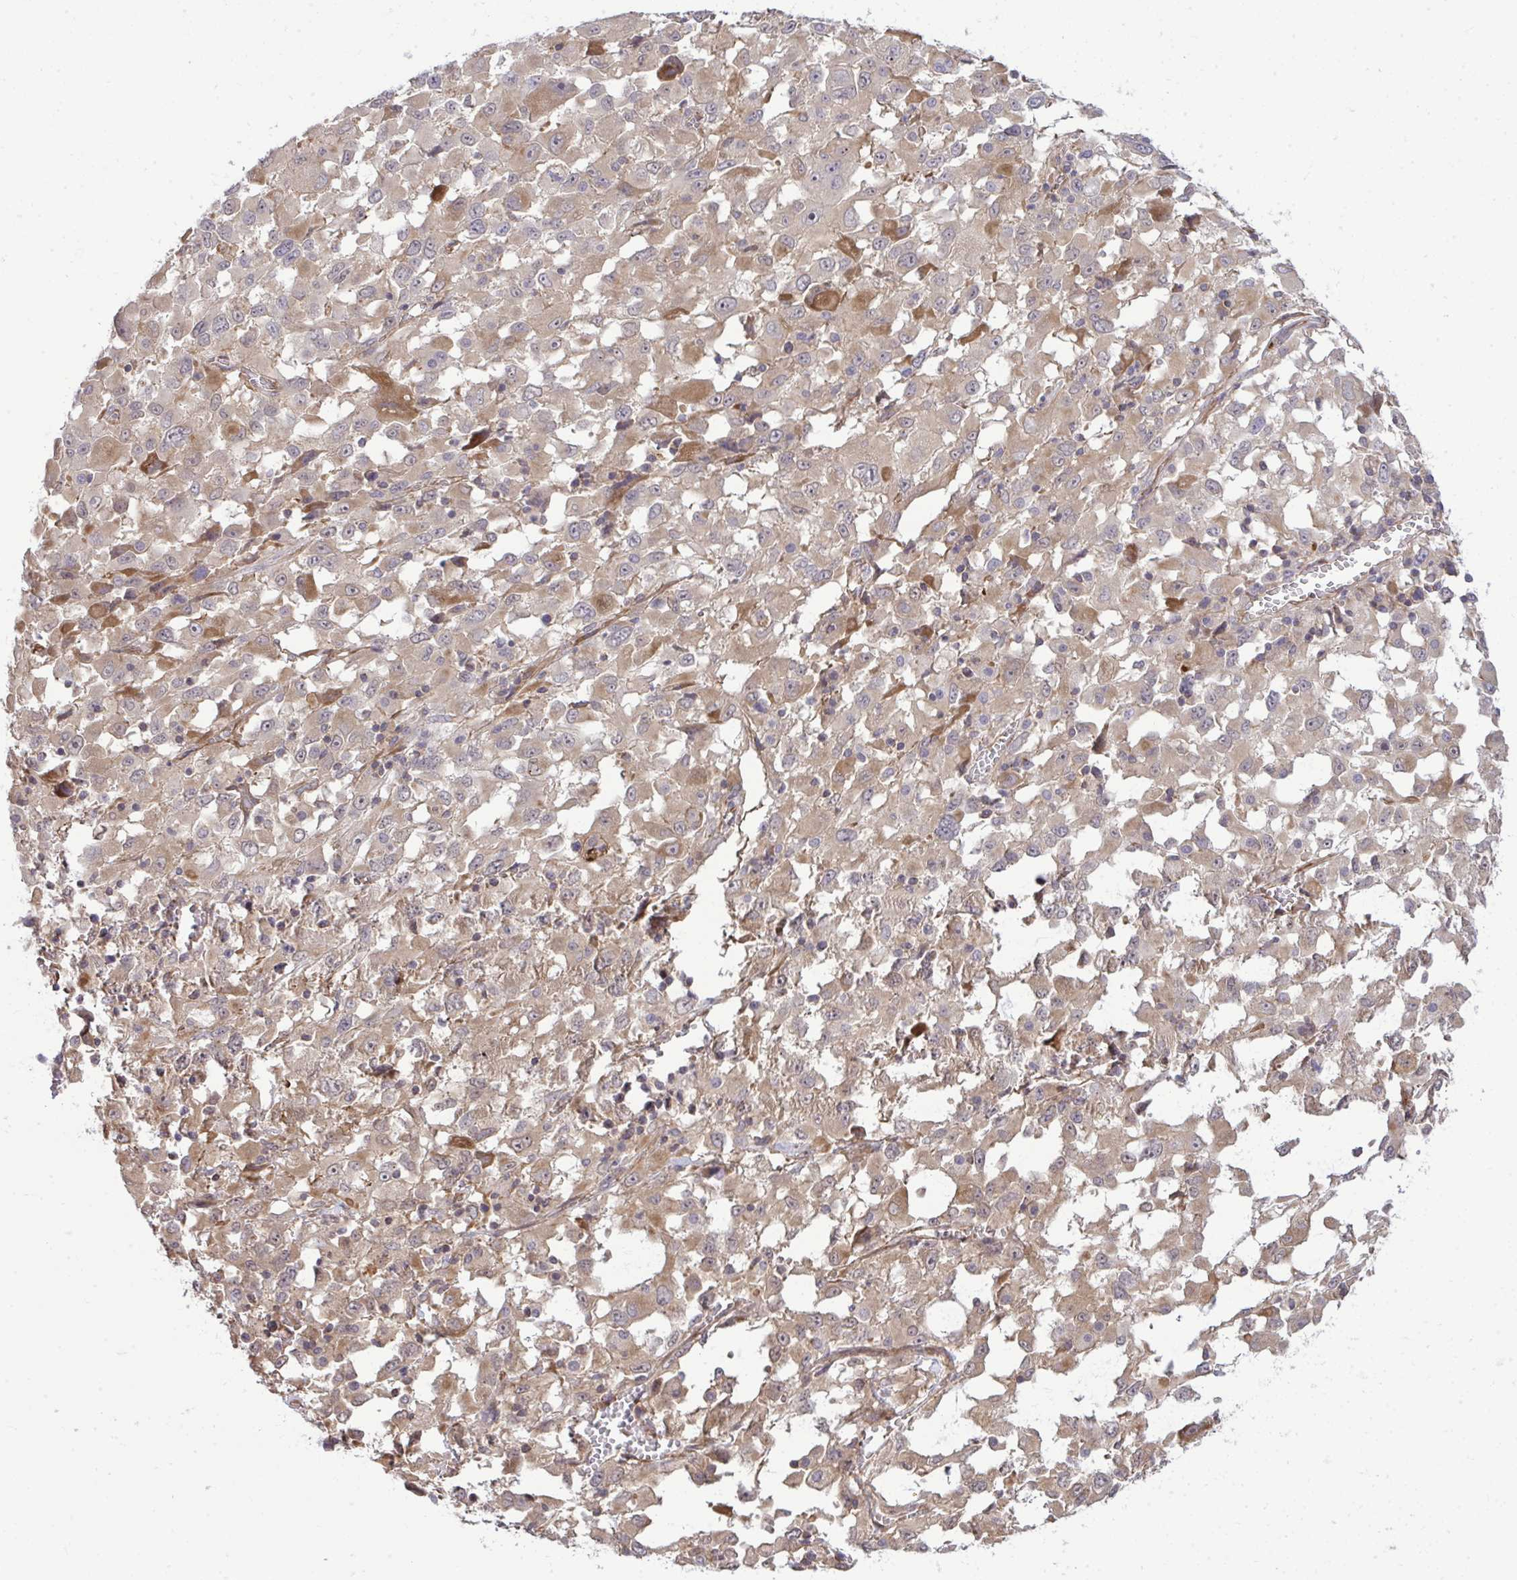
{"staining": {"intensity": "weak", "quantity": ">75%", "location": "cytoplasmic/membranous"}, "tissue": "melanoma", "cell_type": "Tumor cells", "image_type": "cancer", "snomed": [{"axis": "morphology", "description": "Malignant melanoma, Metastatic site"}, {"axis": "topography", "description": "Soft tissue"}], "caption": "Human melanoma stained for a protein (brown) demonstrates weak cytoplasmic/membranous positive expression in about >75% of tumor cells.", "gene": "FUT10", "patient": {"sex": "male", "age": 50}}